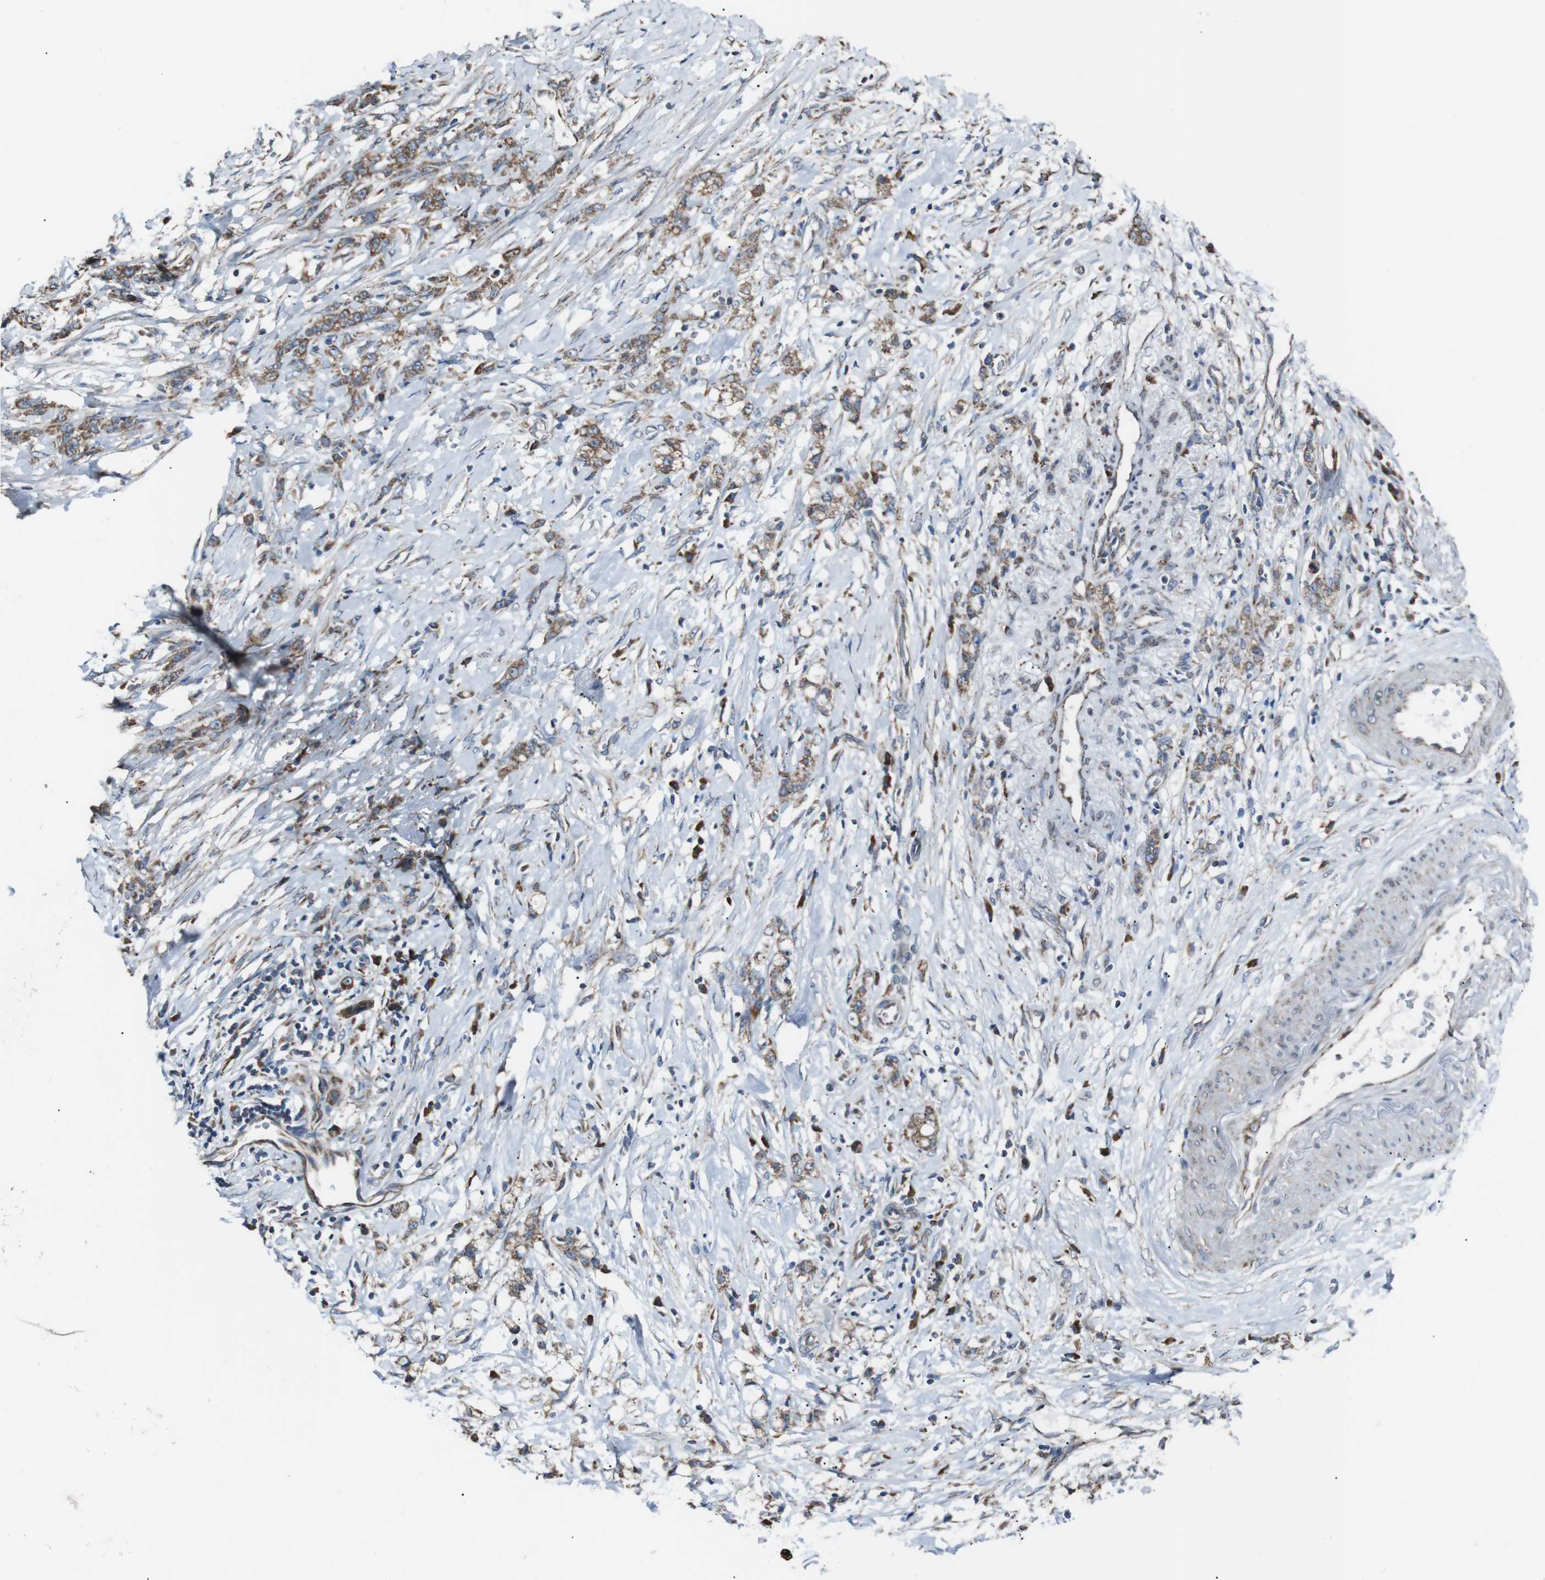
{"staining": {"intensity": "moderate", "quantity": ">75%", "location": "cytoplasmic/membranous"}, "tissue": "stomach cancer", "cell_type": "Tumor cells", "image_type": "cancer", "snomed": [{"axis": "morphology", "description": "Adenocarcinoma, NOS"}, {"axis": "topography", "description": "Stomach, lower"}], "caption": "Brown immunohistochemical staining in human stomach cancer (adenocarcinoma) shows moderate cytoplasmic/membranous staining in approximately >75% of tumor cells.", "gene": "CISD2", "patient": {"sex": "male", "age": 88}}